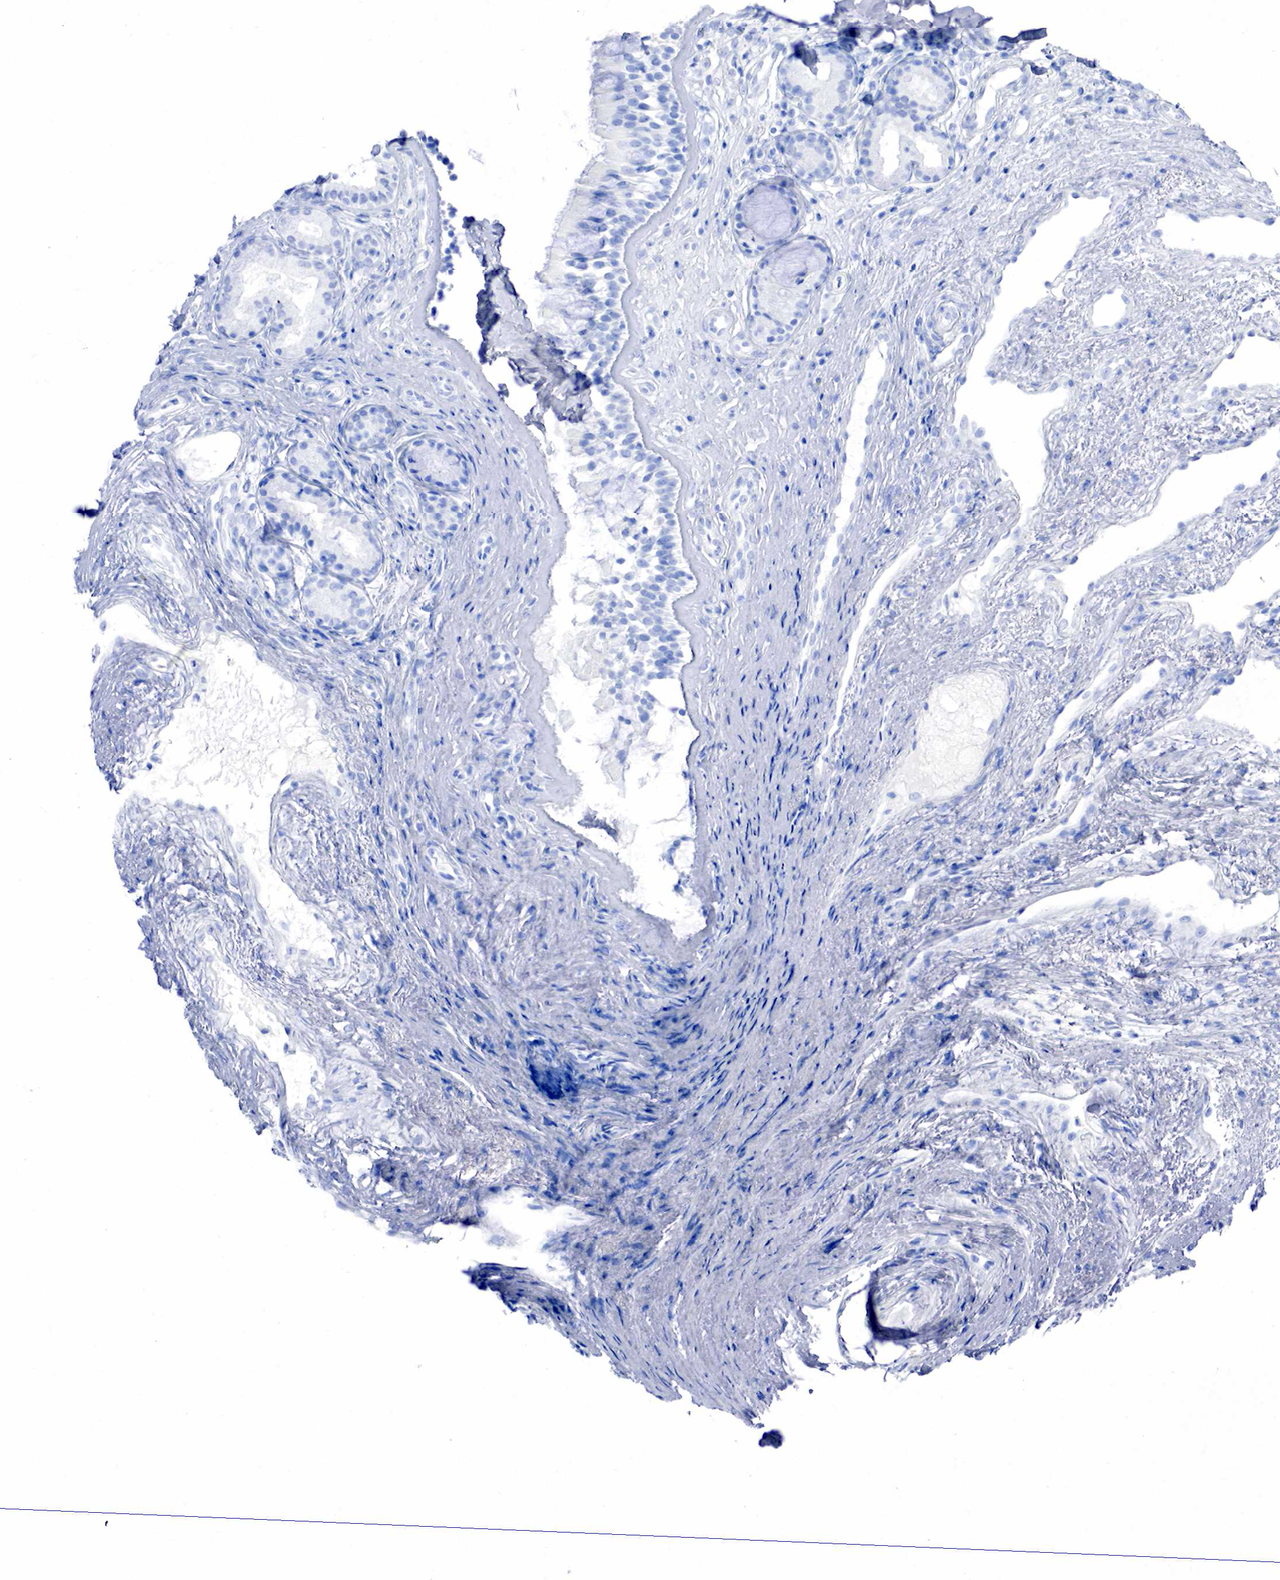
{"staining": {"intensity": "negative", "quantity": "none", "location": "none"}, "tissue": "nasopharynx", "cell_type": "Respiratory epithelial cells", "image_type": "normal", "snomed": [{"axis": "morphology", "description": "Normal tissue, NOS"}, {"axis": "topography", "description": "Nasopharynx"}], "caption": "There is no significant expression in respiratory epithelial cells of nasopharynx. (Brightfield microscopy of DAB immunohistochemistry at high magnification).", "gene": "INHA", "patient": {"sex": "female", "age": 78}}